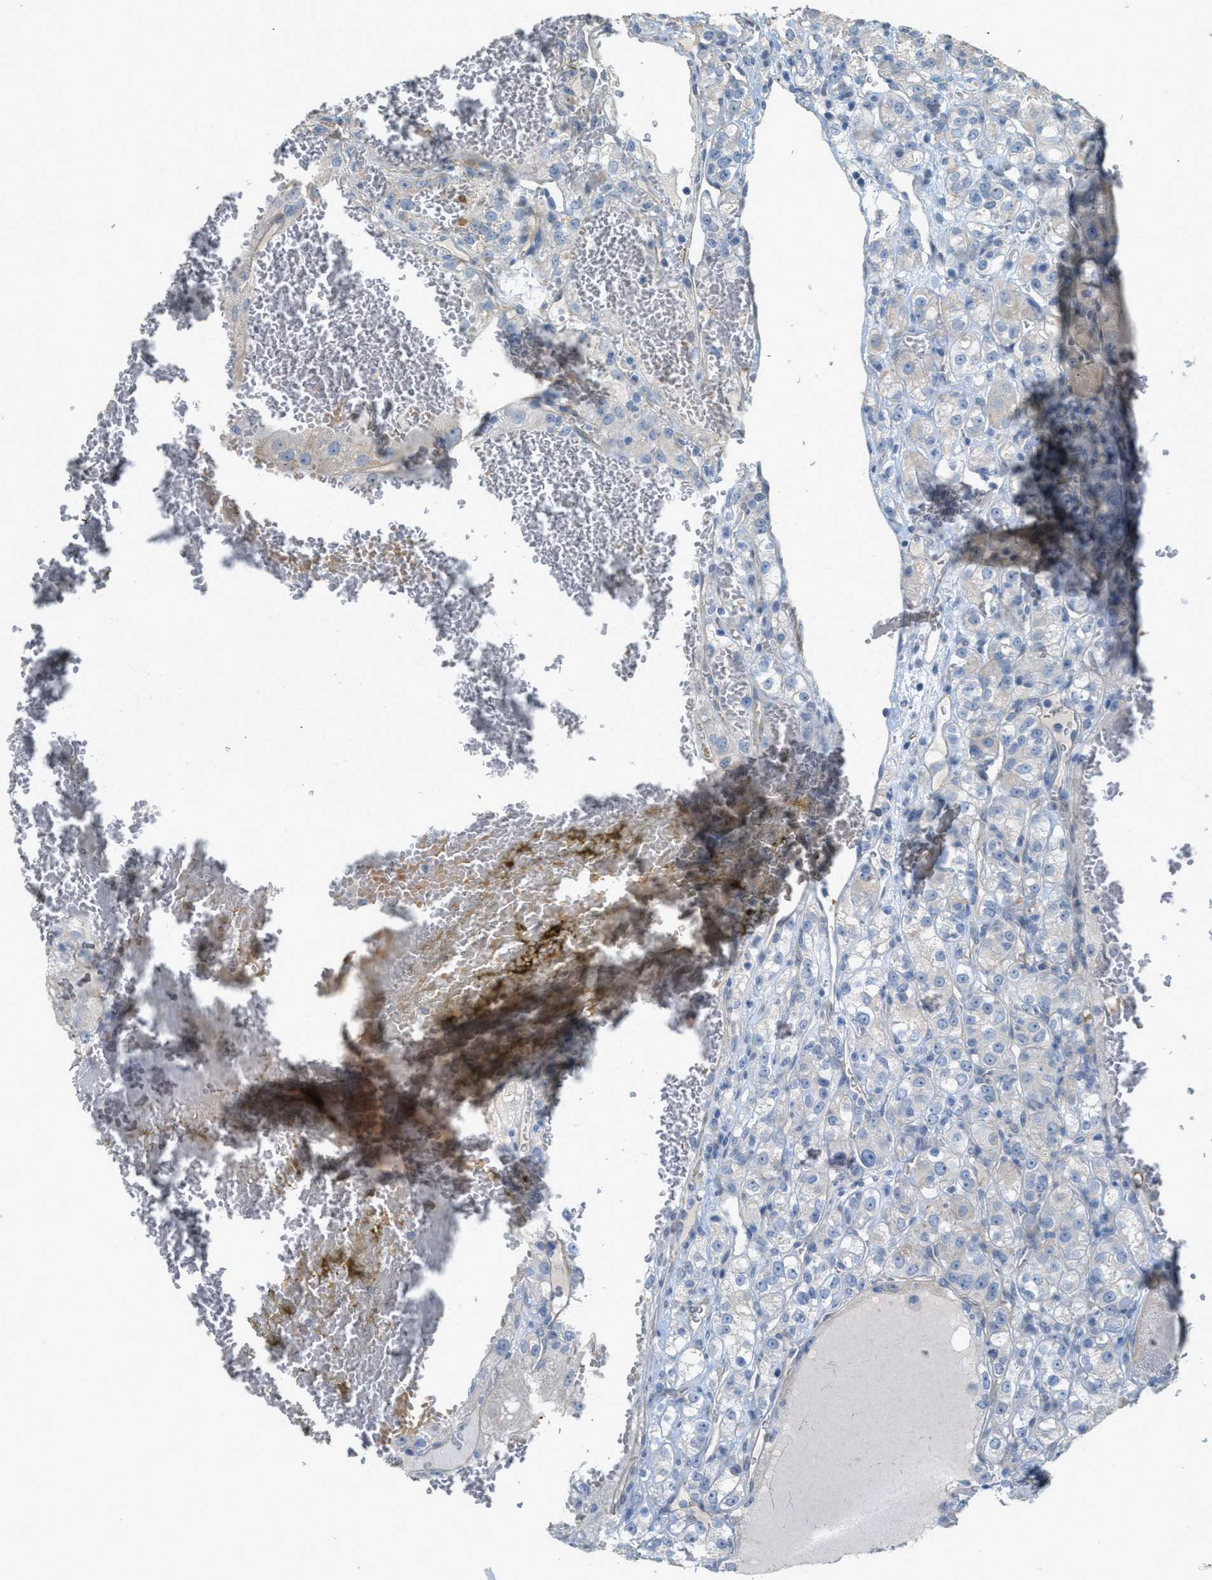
{"staining": {"intensity": "negative", "quantity": "none", "location": "none"}, "tissue": "renal cancer", "cell_type": "Tumor cells", "image_type": "cancer", "snomed": [{"axis": "morphology", "description": "Normal tissue, NOS"}, {"axis": "morphology", "description": "Adenocarcinoma, NOS"}, {"axis": "topography", "description": "Kidney"}], "caption": "Immunohistochemistry (IHC) histopathology image of human renal cancer stained for a protein (brown), which reveals no expression in tumor cells. The staining is performed using DAB brown chromogen with nuclei counter-stained in using hematoxylin.", "gene": "MRS2", "patient": {"sex": "male", "age": 61}}